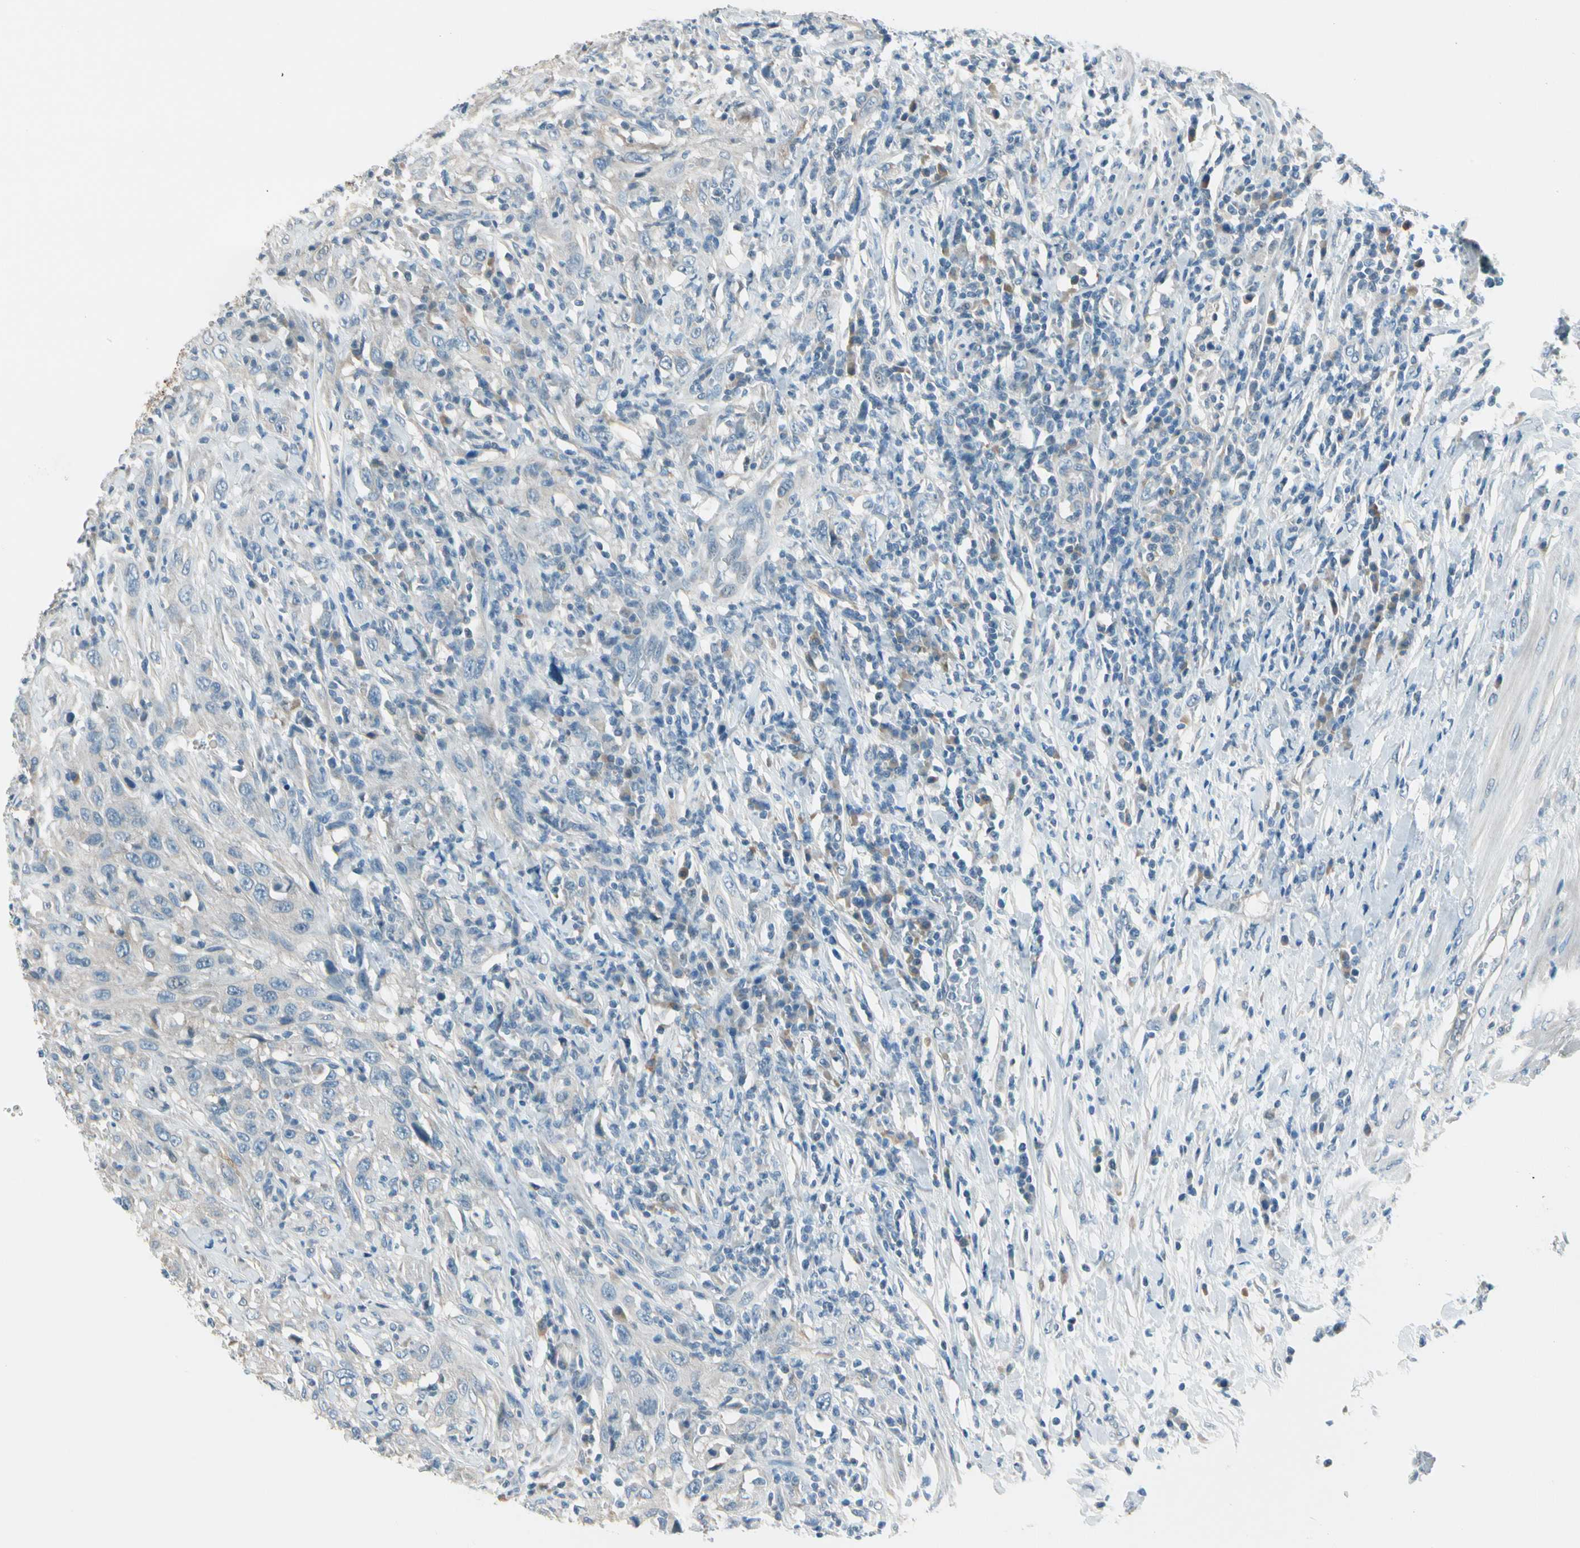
{"staining": {"intensity": "weak", "quantity": "<25%", "location": "cytoplasmic/membranous"}, "tissue": "urothelial cancer", "cell_type": "Tumor cells", "image_type": "cancer", "snomed": [{"axis": "morphology", "description": "Urothelial carcinoma, High grade"}, {"axis": "topography", "description": "Urinary bladder"}], "caption": "DAB immunohistochemical staining of urothelial carcinoma (high-grade) exhibits no significant staining in tumor cells. The staining was performed using DAB to visualize the protein expression in brown, while the nuclei were stained in blue with hematoxylin (Magnification: 20x).", "gene": "STK40", "patient": {"sex": "male", "age": 61}}